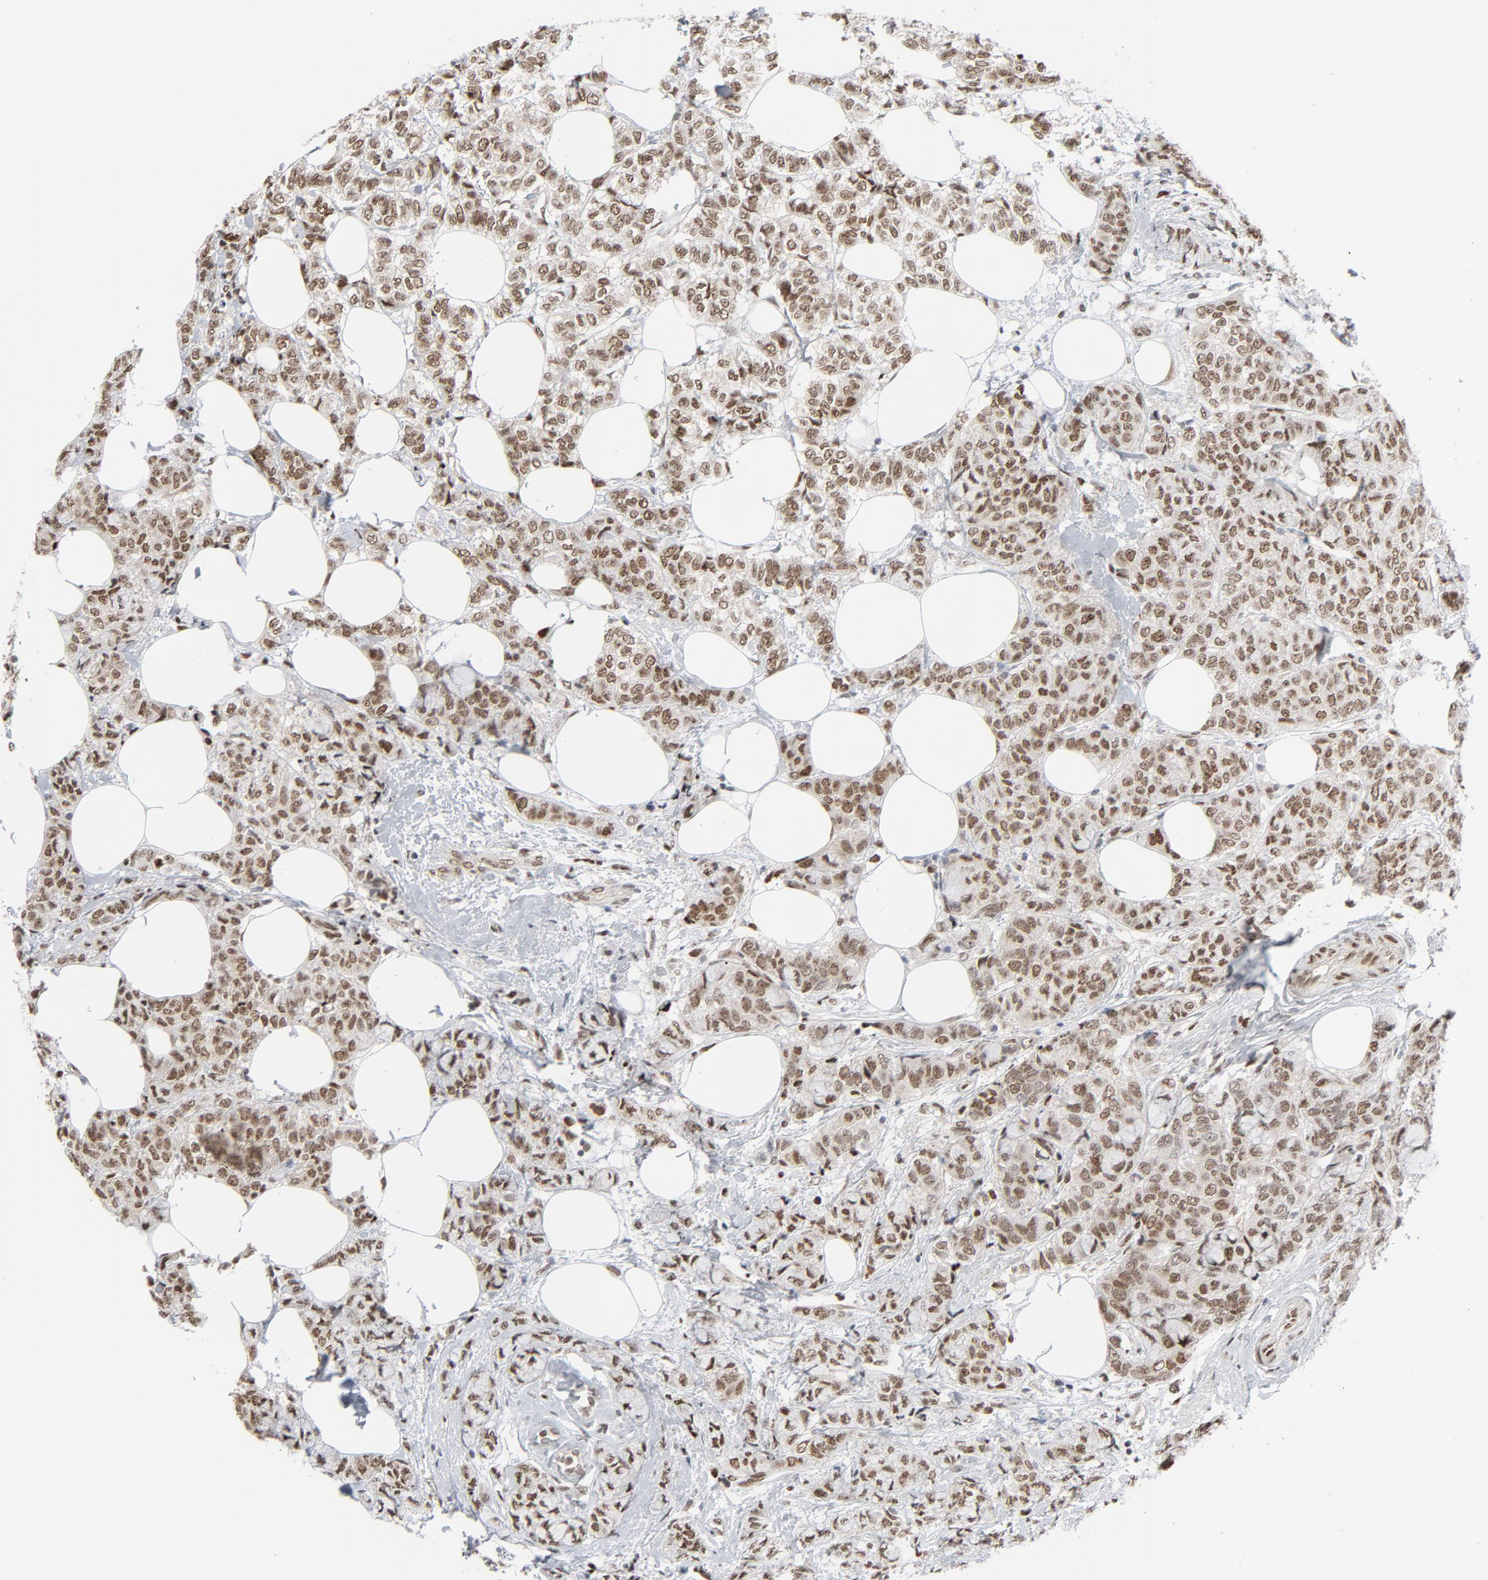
{"staining": {"intensity": "strong", "quantity": ">75%", "location": "nuclear"}, "tissue": "breast cancer", "cell_type": "Tumor cells", "image_type": "cancer", "snomed": [{"axis": "morphology", "description": "Lobular carcinoma"}, {"axis": "topography", "description": "Breast"}], "caption": "Breast cancer (lobular carcinoma) stained with a protein marker exhibits strong staining in tumor cells.", "gene": "CUX1", "patient": {"sex": "female", "age": 60}}